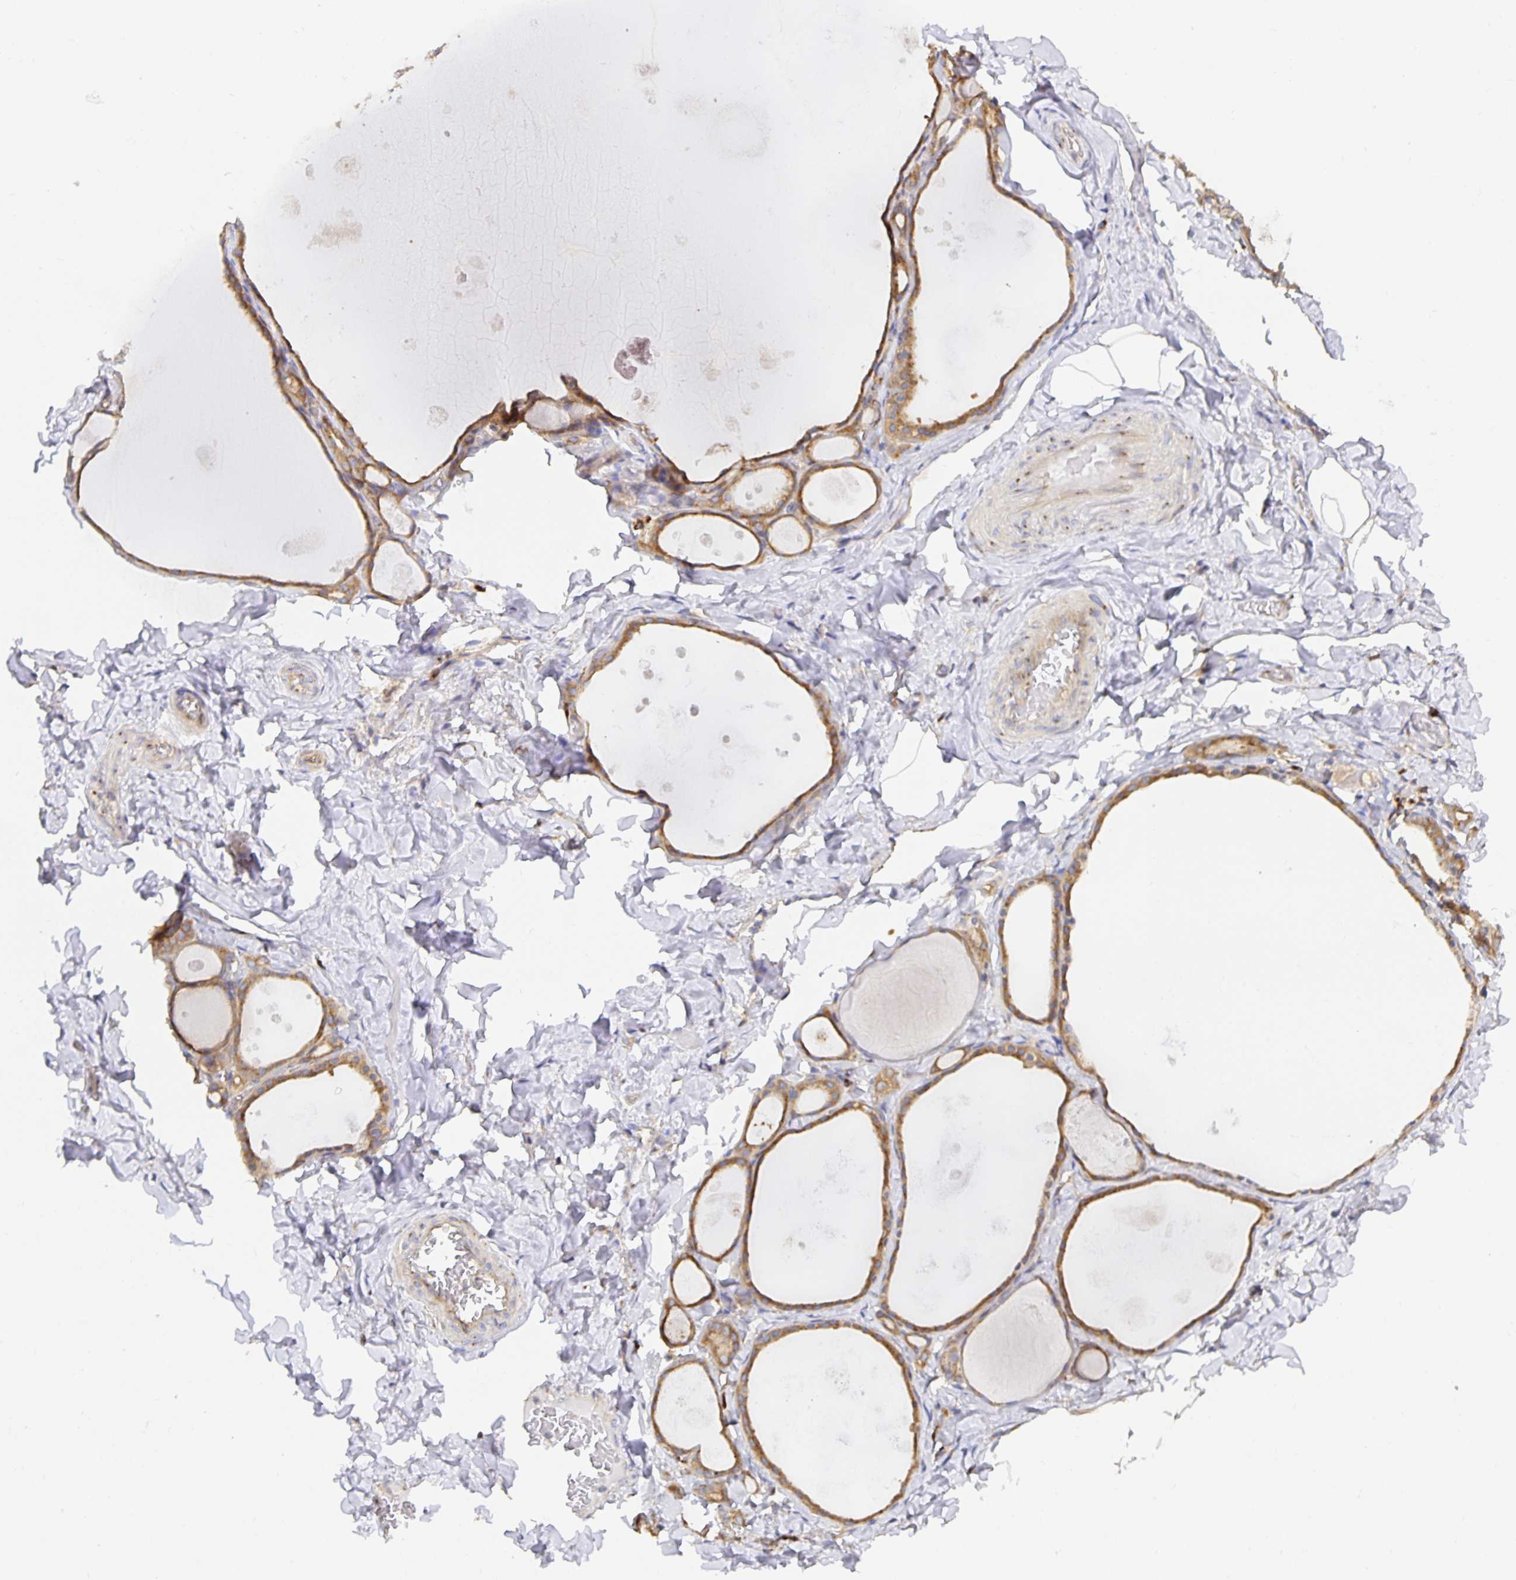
{"staining": {"intensity": "moderate", "quantity": ">75%", "location": "cytoplasmic/membranous"}, "tissue": "thyroid gland", "cell_type": "Glandular cells", "image_type": "normal", "snomed": [{"axis": "morphology", "description": "Normal tissue, NOS"}, {"axis": "topography", "description": "Thyroid gland"}], "caption": "High-power microscopy captured an IHC photomicrograph of benign thyroid gland, revealing moderate cytoplasmic/membranous positivity in approximately >75% of glandular cells.", "gene": "USO1", "patient": {"sex": "male", "age": 56}}